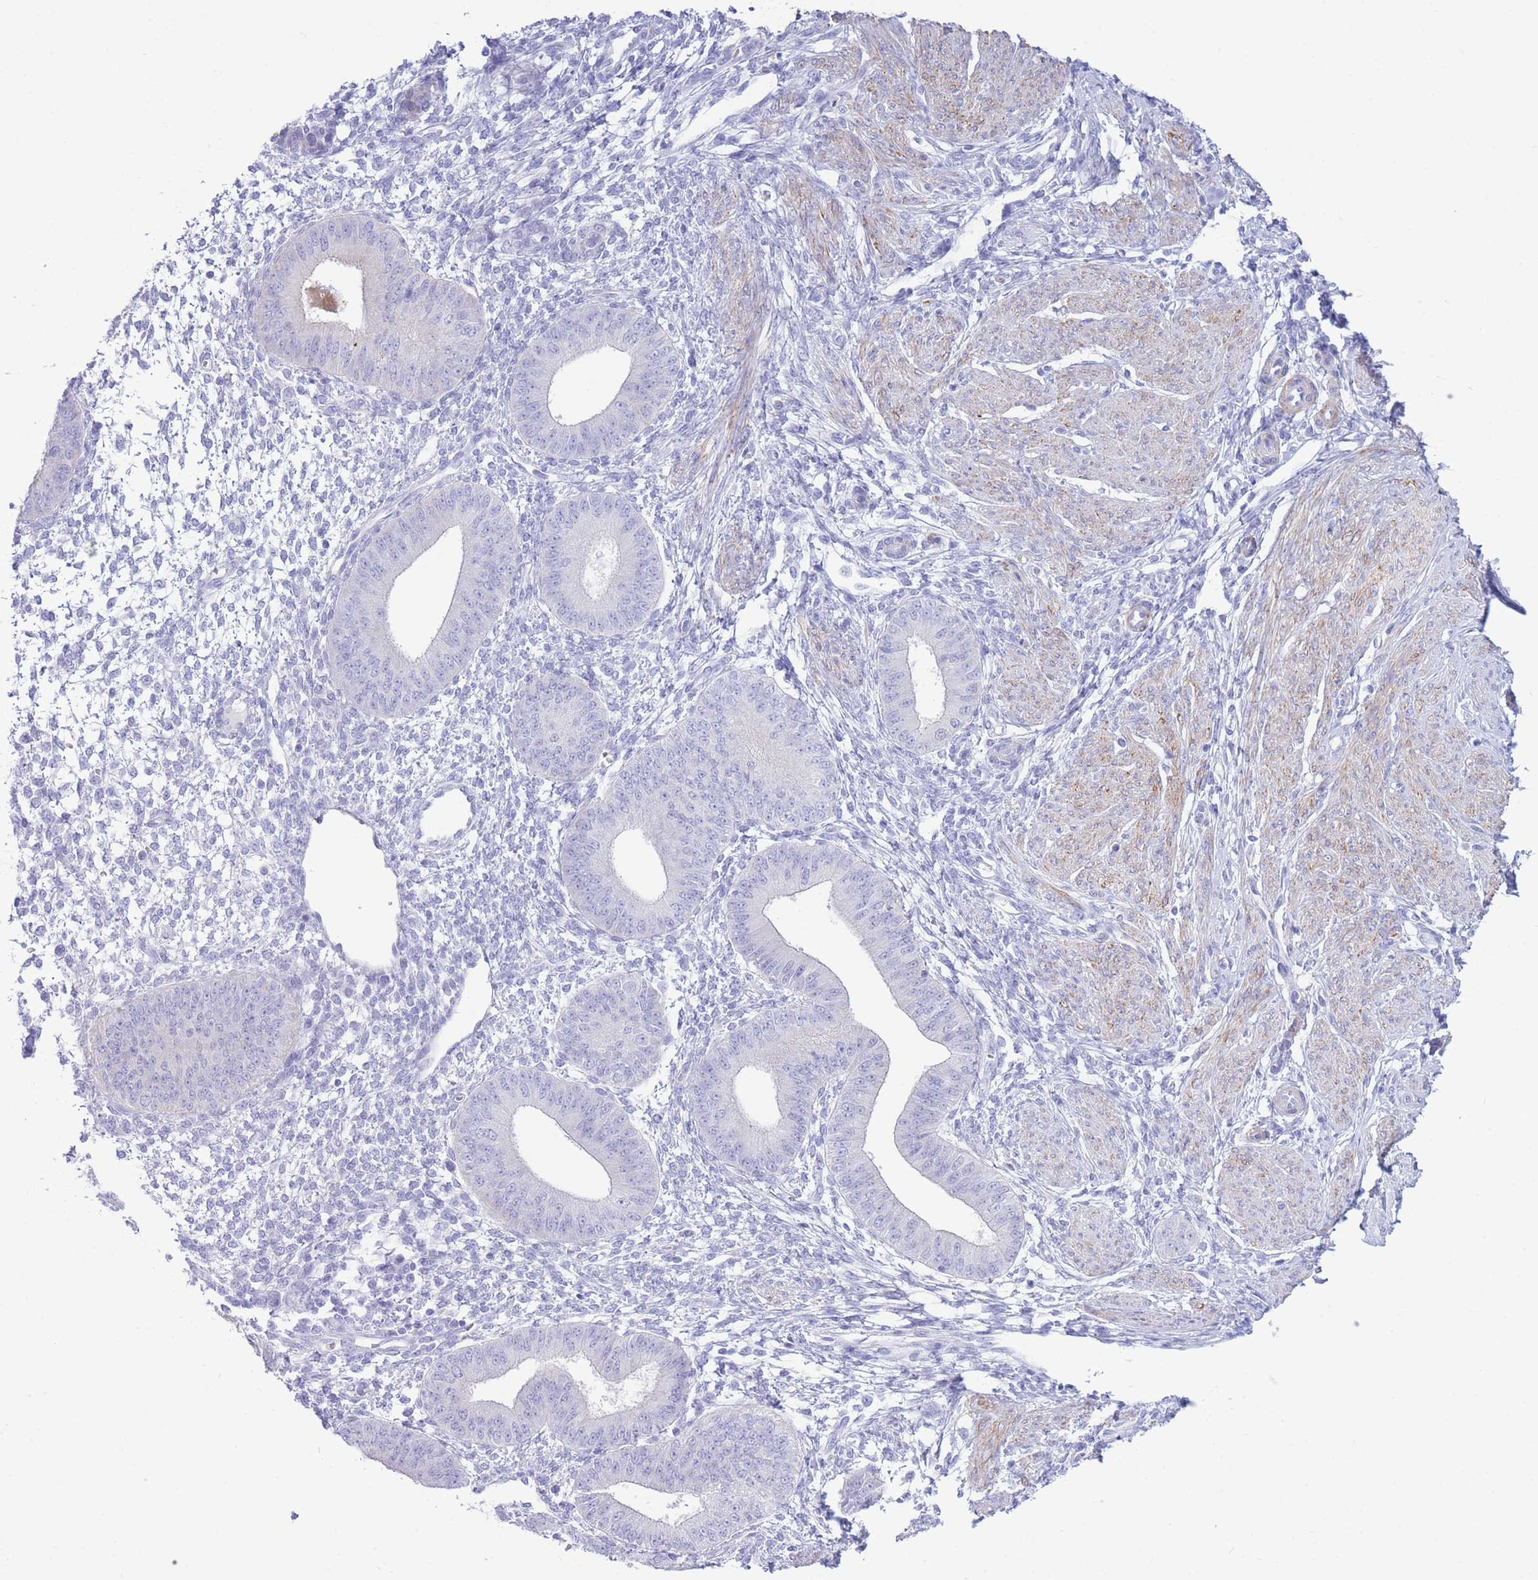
{"staining": {"intensity": "negative", "quantity": "none", "location": "none"}, "tissue": "endometrium", "cell_type": "Cells in endometrial stroma", "image_type": "normal", "snomed": [{"axis": "morphology", "description": "Normal tissue, NOS"}, {"axis": "topography", "description": "Endometrium"}], "caption": "Immunohistochemistry of unremarkable human endometrium demonstrates no expression in cells in endometrial stroma. (DAB immunohistochemistry with hematoxylin counter stain).", "gene": "VWA8", "patient": {"sex": "female", "age": 49}}